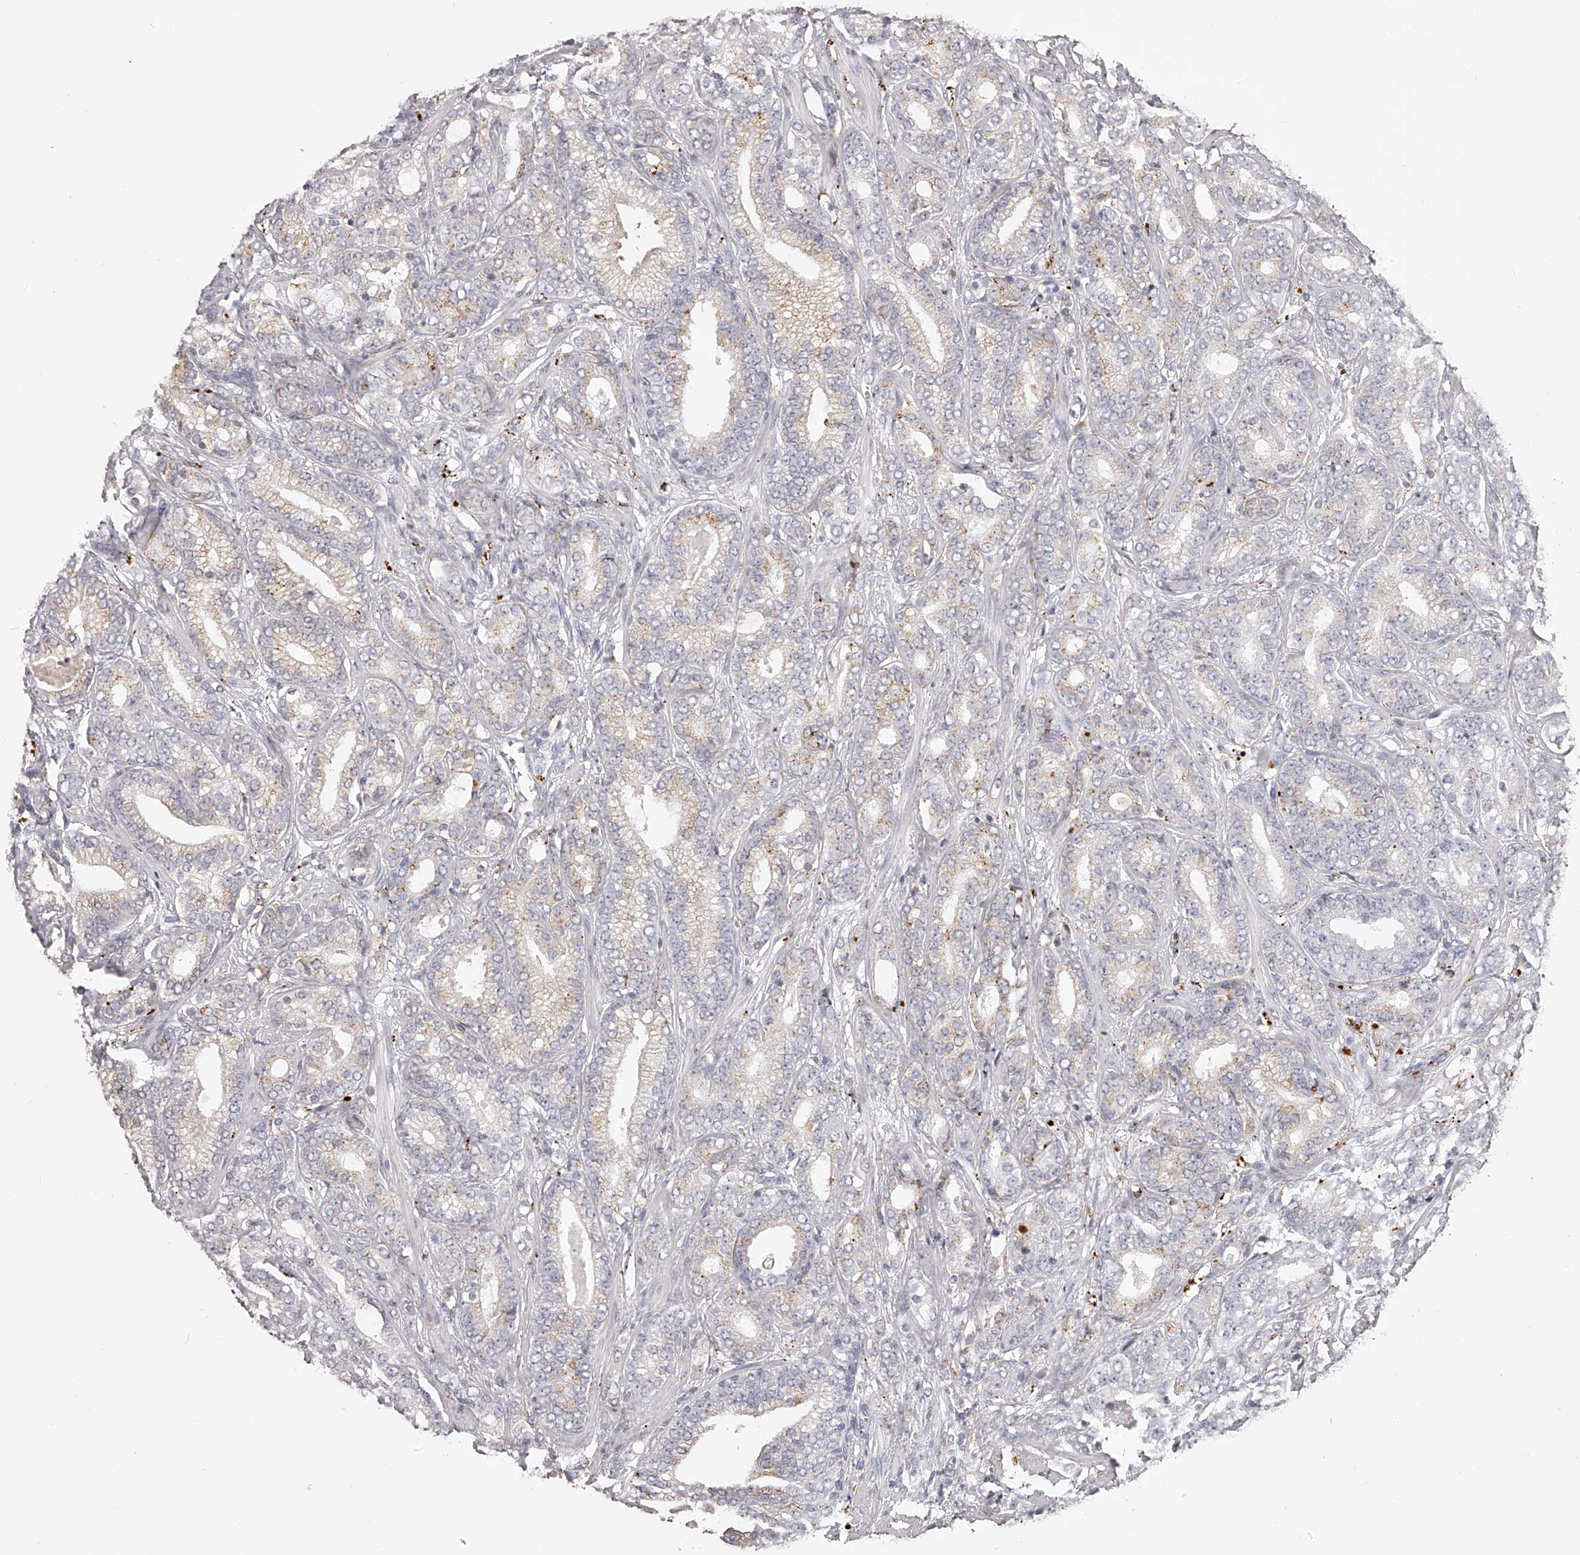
{"staining": {"intensity": "moderate", "quantity": "<25%", "location": "cytoplasmic/membranous"}, "tissue": "prostate cancer", "cell_type": "Tumor cells", "image_type": "cancer", "snomed": [{"axis": "morphology", "description": "Adenocarcinoma, High grade"}, {"axis": "topography", "description": "Prostate and seminal vesicle, NOS"}], "caption": "High-power microscopy captured an IHC micrograph of high-grade adenocarcinoma (prostate), revealing moderate cytoplasmic/membranous expression in approximately <25% of tumor cells. The staining was performed using DAB, with brown indicating positive protein expression. Nuclei are stained blue with hematoxylin.", "gene": "DMRT1", "patient": {"sex": "male", "age": 67}}